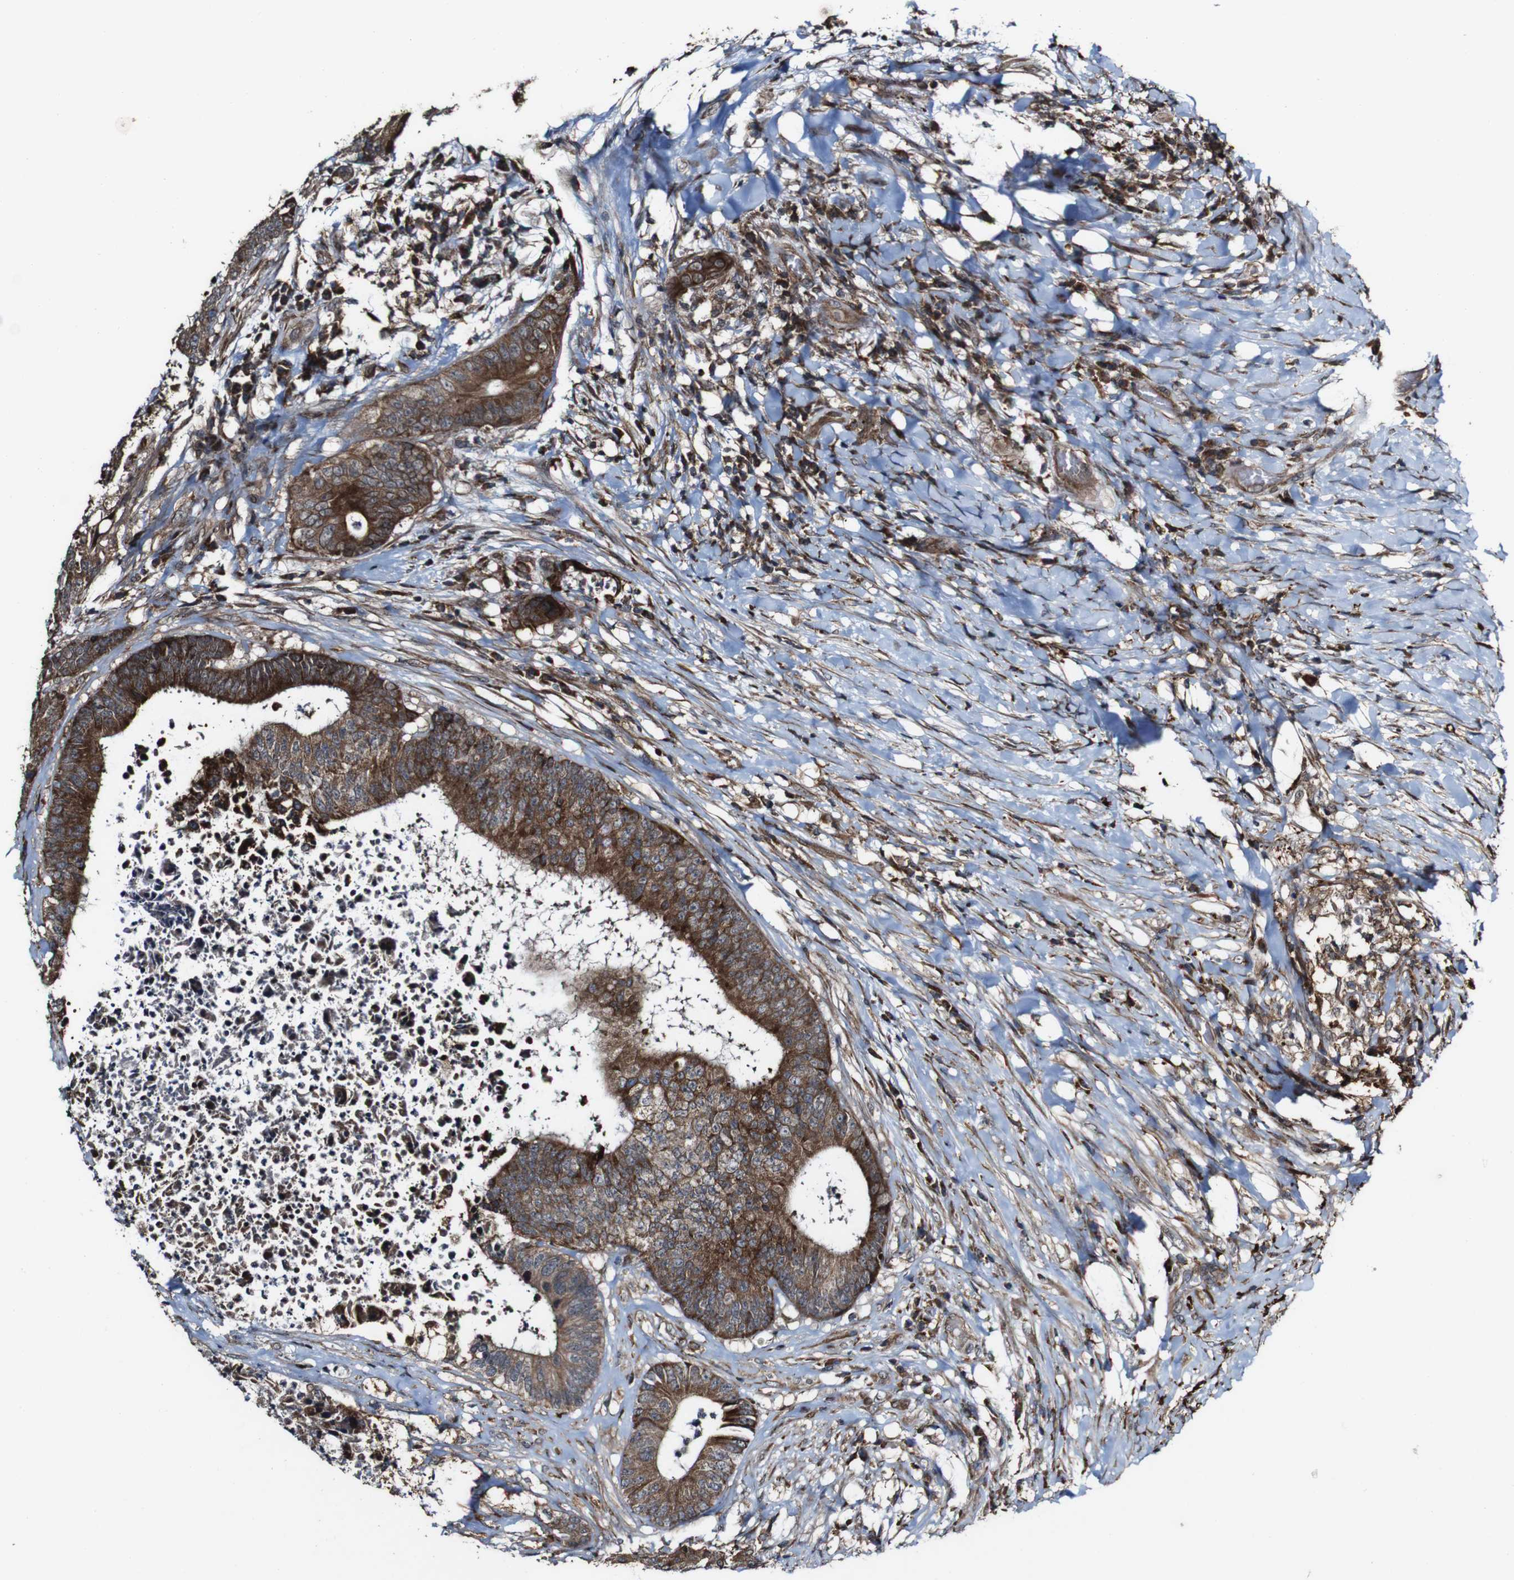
{"staining": {"intensity": "strong", "quantity": "25%-75%", "location": "cytoplasmic/membranous"}, "tissue": "colorectal cancer", "cell_type": "Tumor cells", "image_type": "cancer", "snomed": [{"axis": "morphology", "description": "Adenocarcinoma, NOS"}, {"axis": "topography", "description": "Rectum"}], "caption": "The micrograph exhibits immunohistochemical staining of colorectal adenocarcinoma. There is strong cytoplasmic/membranous positivity is identified in about 25%-75% of tumor cells.", "gene": "BTN3A3", "patient": {"sex": "male", "age": 72}}